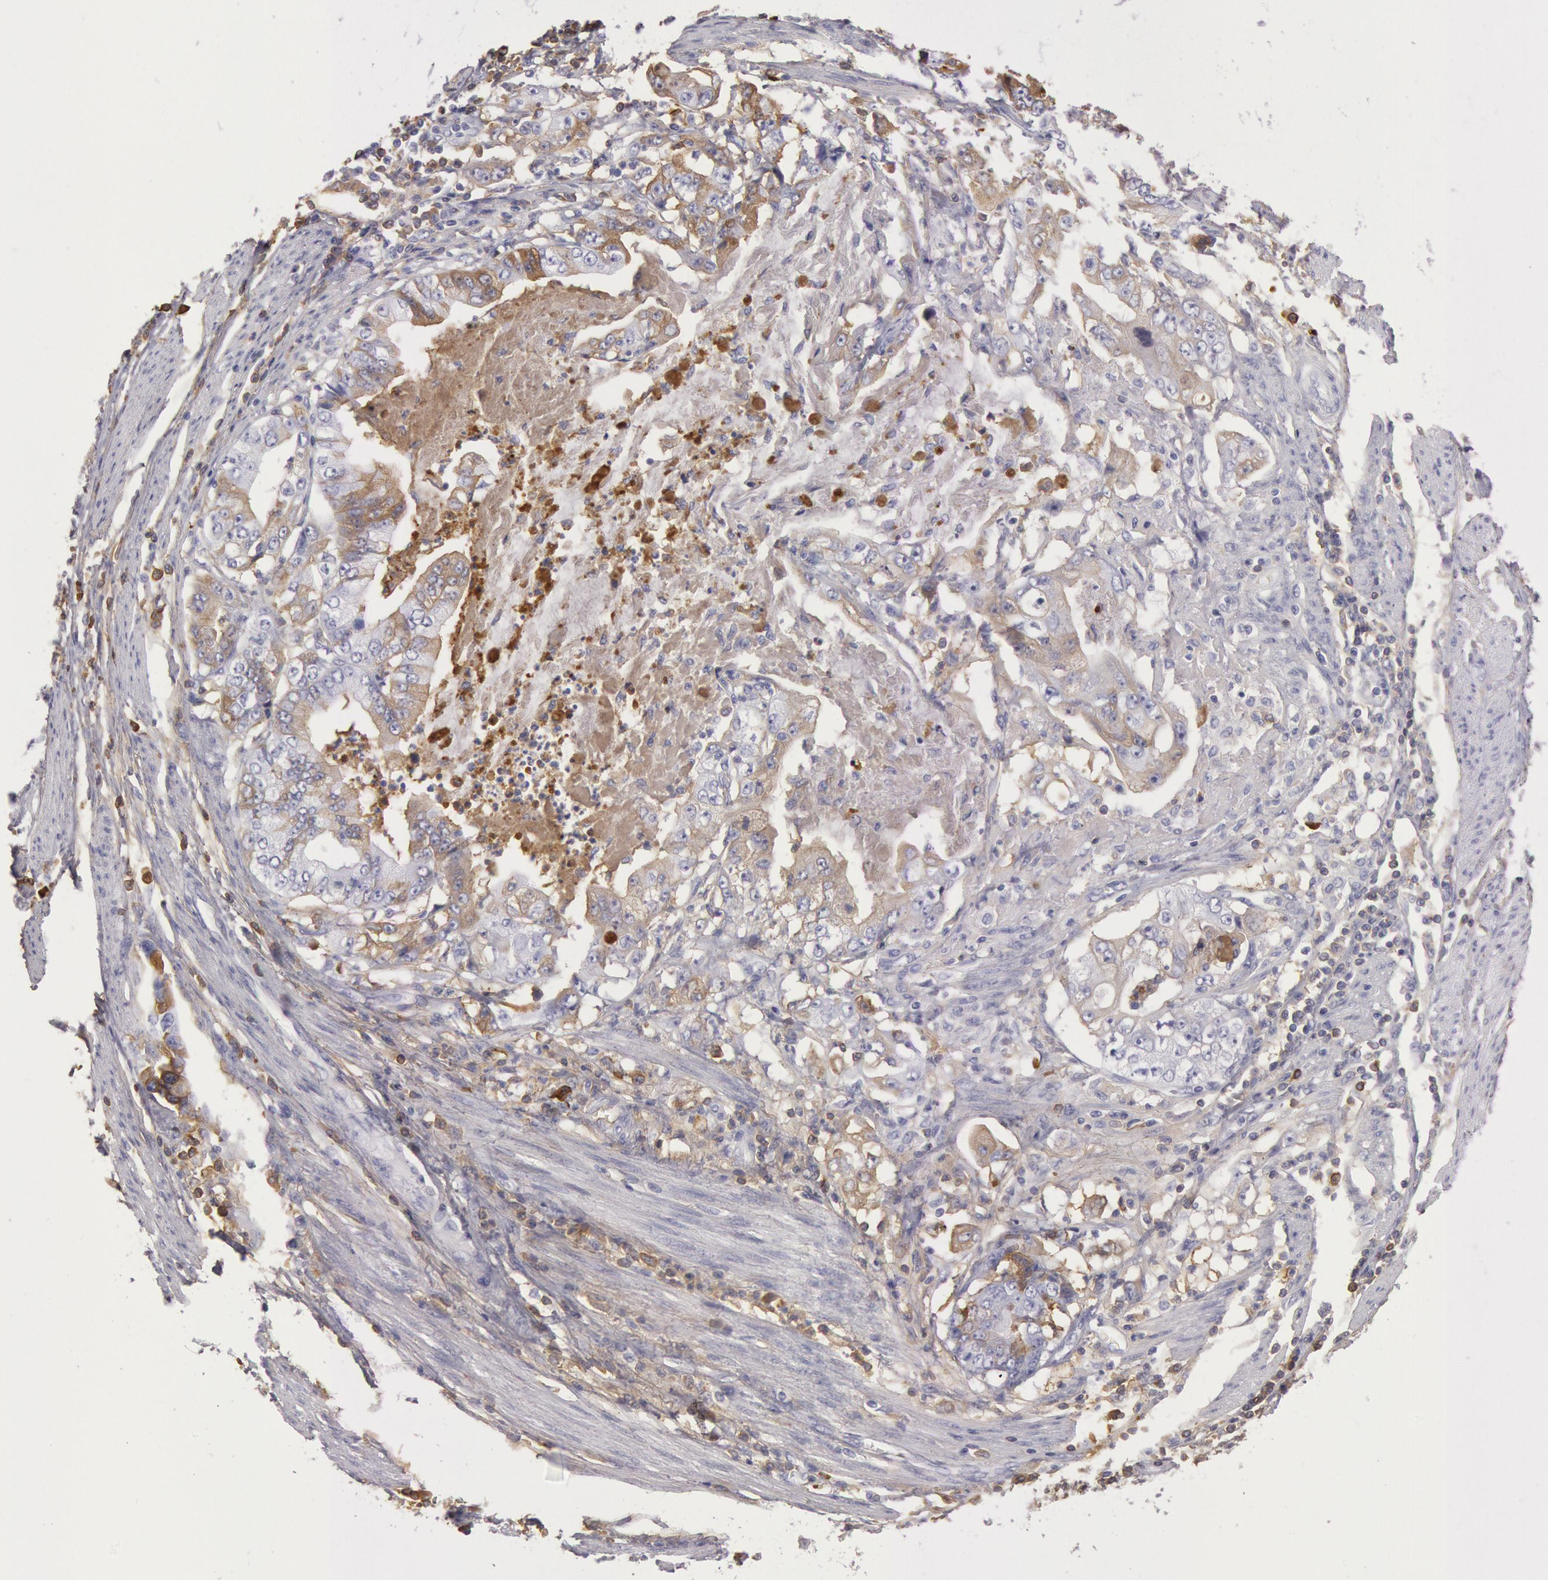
{"staining": {"intensity": "weak", "quantity": "25%-75%", "location": "cytoplasmic/membranous"}, "tissue": "stomach cancer", "cell_type": "Tumor cells", "image_type": "cancer", "snomed": [{"axis": "morphology", "description": "Adenocarcinoma, NOS"}, {"axis": "topography", "description": "Pancreas"}, {"axis": "topography", "description": "Stomach, upper"}], "caption": "Stomach cancer (adenocarcinoma) stained with a protein marker demonstrates weak staining in tumor cells.", "gene": "IGHG1", "patient": {"sex": "male", "age": 77}}